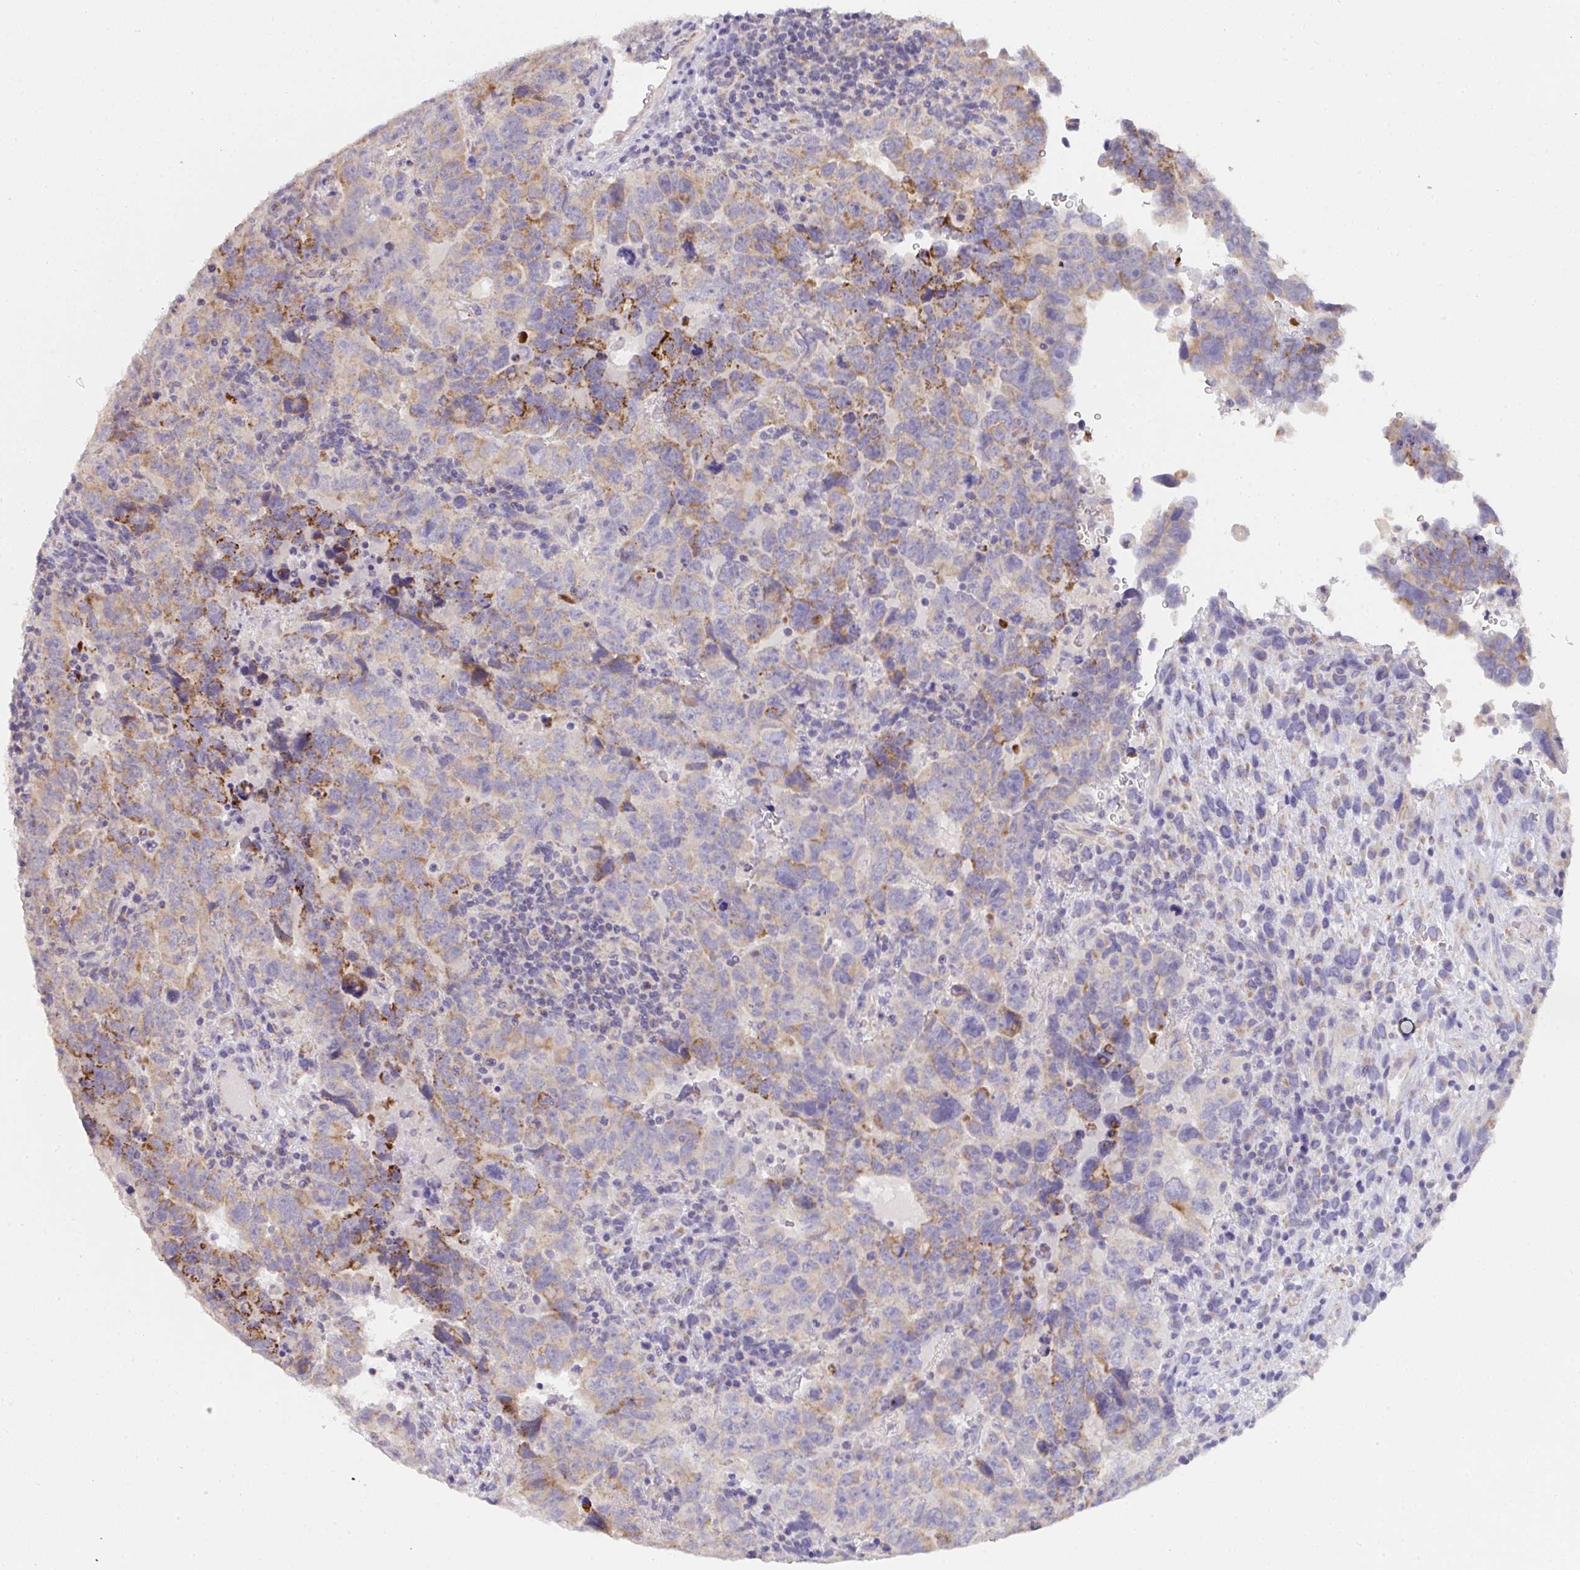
{"staining": {"intensity": "moderate", "quantity": "25%-75%", "location": "cytoplasmic/membranous"}, "tissue": "testis cancer", "cell_type": "Tumor cells", "image_type": "cancer", "snomed": [{"axis": "morphology", "description": "Carcinoma, Embryonal, NOS"}, {"axis": "topography", "description": "Testis"}], "caption": "Immunohistochemical staining of human testis cancer (embryonal carcinoma) reveals medium levels of moderate cytoplasmic/membranous protein staining in approximately 25%-75% of tumor cells. (DAB (3,3'-diaminobenzidine) IHC with brightfield microscopy, high magnification).", "gene": "TMEM219", "patient": {"sex": "male", "age": 24}}